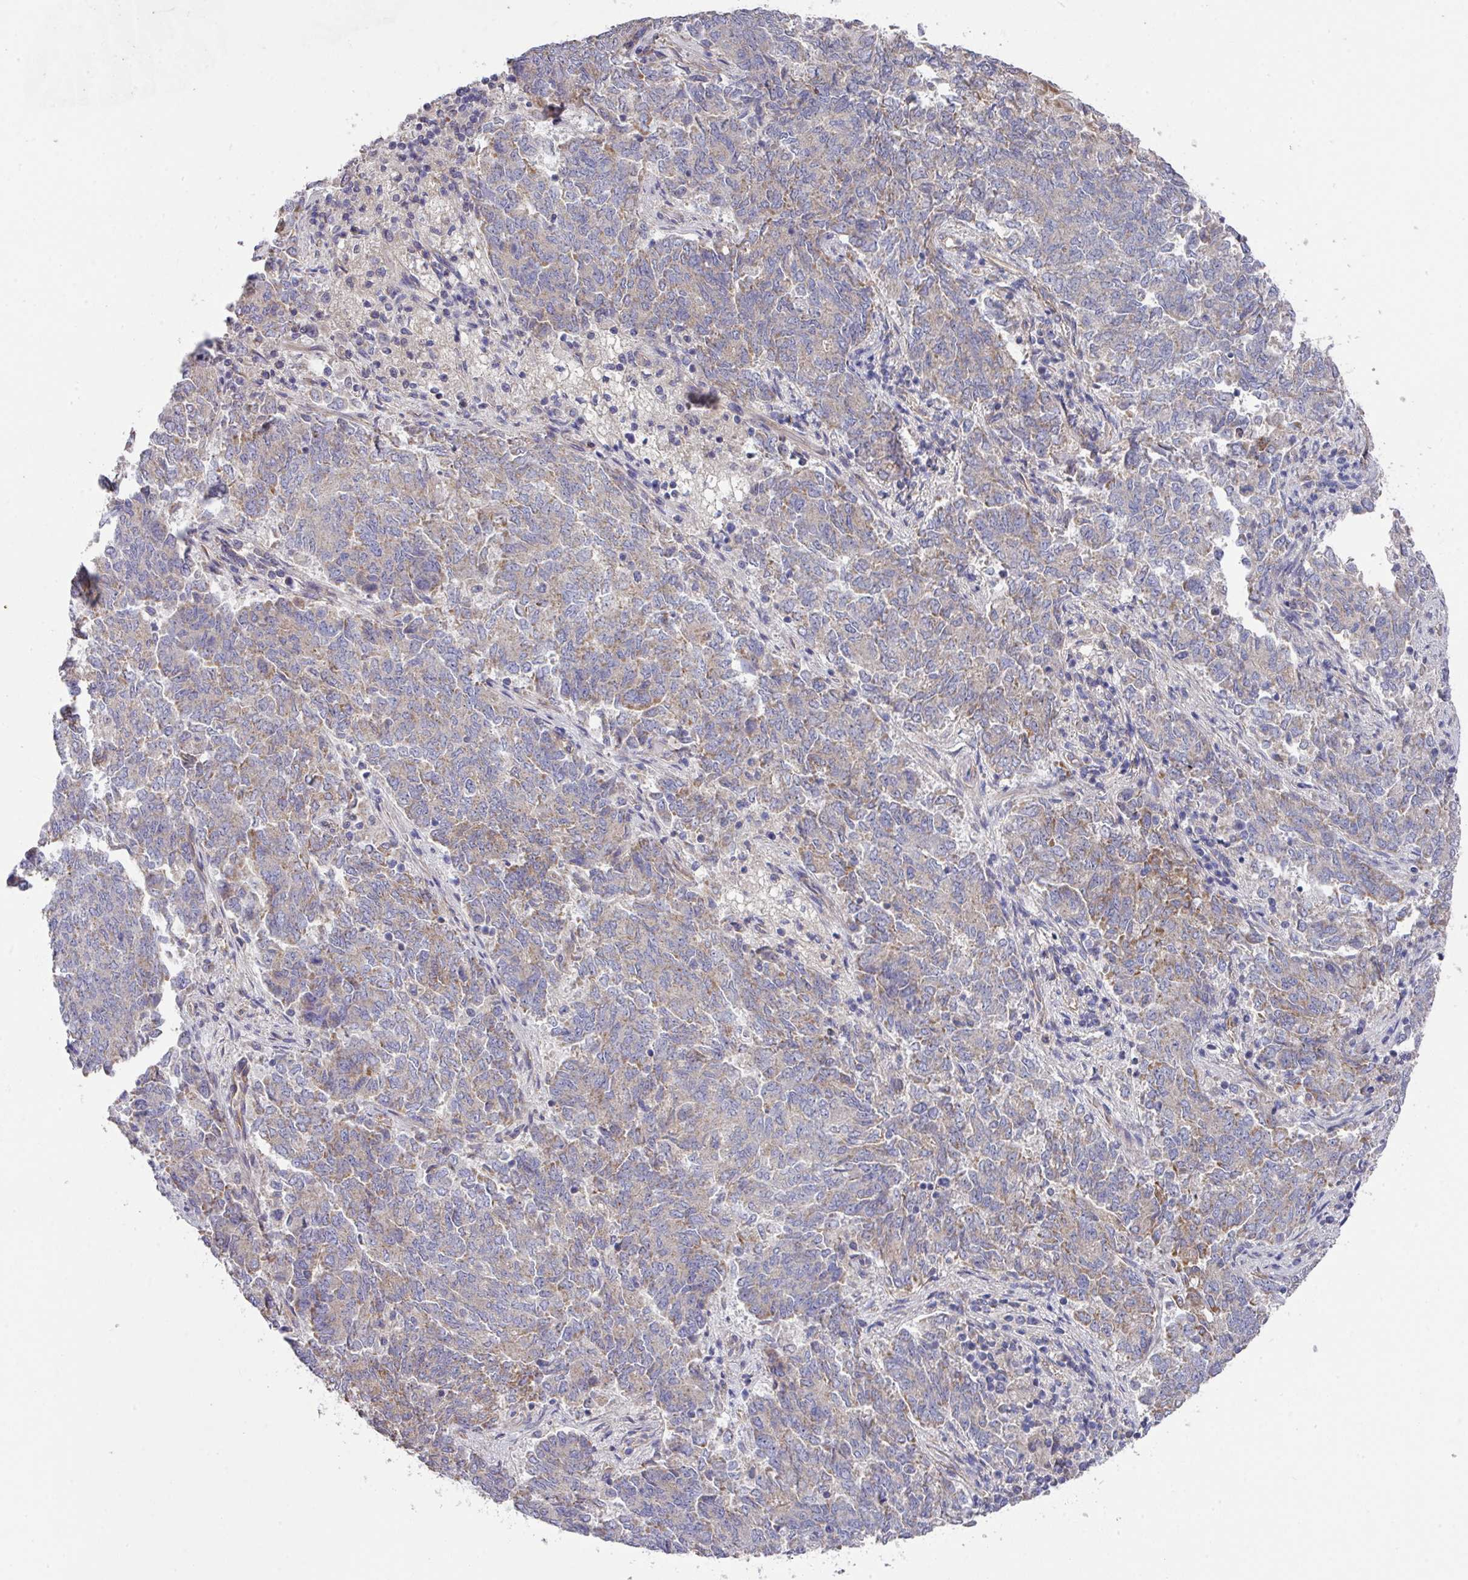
{"staining": {"intensity": "moderate", "quantity": "<25%", "location": "cytoplasmic/membranous"}, "tissue": "endometrial cancer", "cell_type": "Tumor cells", "image_type": "cancer", "snomed": [{"axis": "morphology", "description": "Adenocarcinoma, NOS"}, {"axis": "topography", "description": "Endometrium"}], "caption": "Protein staining of endometrial cancer (adenocarcinoma) tissue reveals moderate cytoplasmic/membranous expression in approximately <25% of tumor cells.", "gene": "DCAF12L2", "patient": {"sex": "female", "age": 80}}